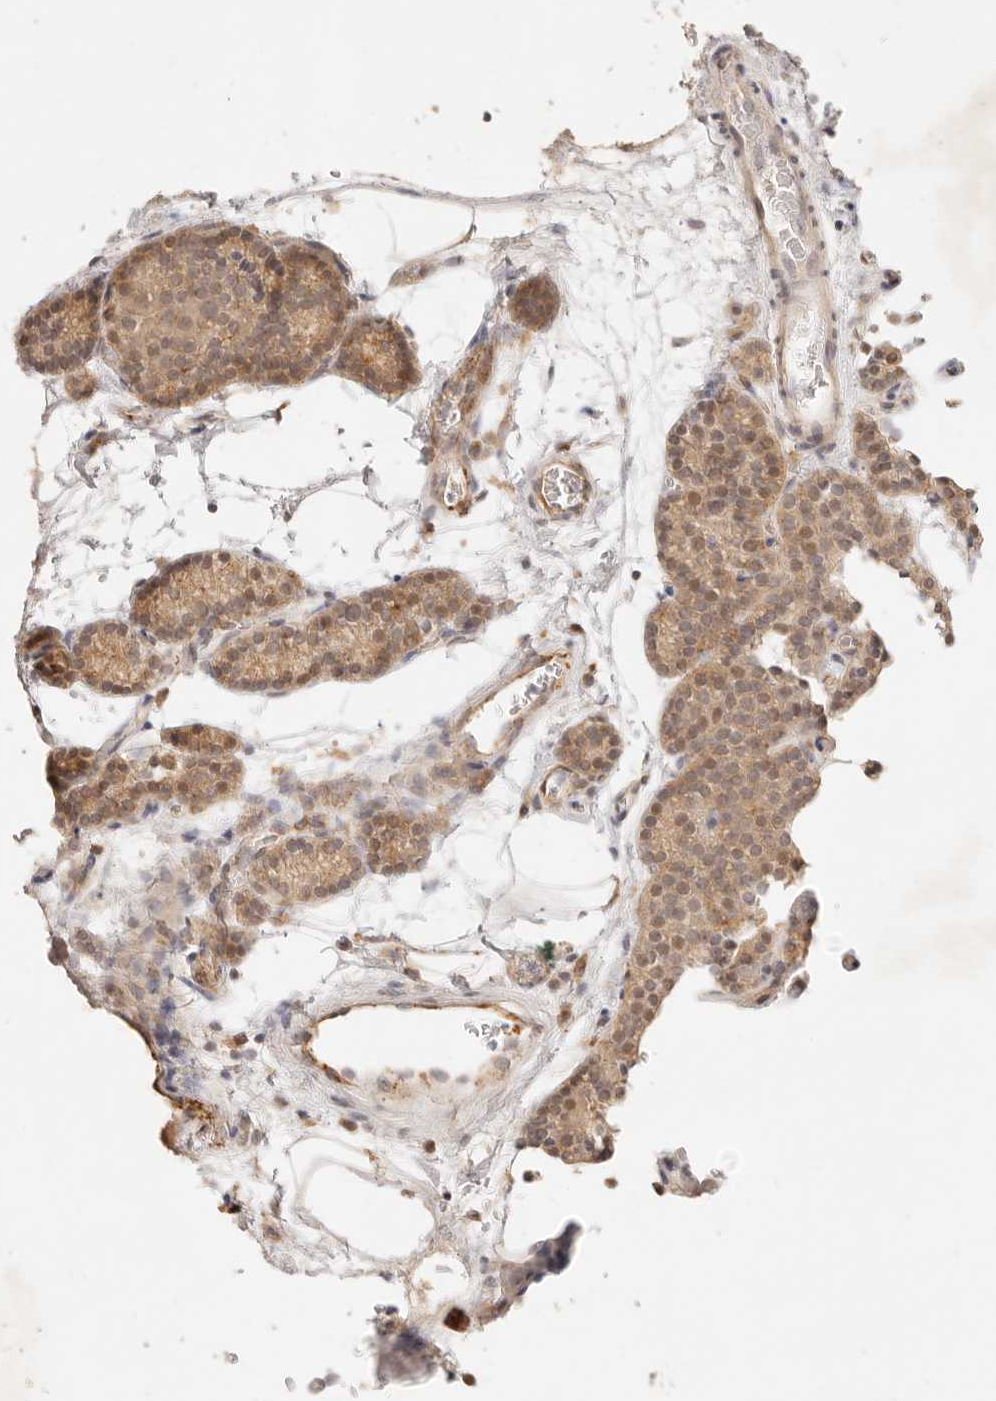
{"staining": {"intensity": "weak", "quantity": ">75%", "location": "cytoplasmic/membranous"}, "tissue": "parathyroid gland", "cell_type": "Glandular cells", "image_type": "normal", "snomed": [{"axis": "morphology", "description": "Normal tissue, NOS"}, {"axis": "topography", "description": "Parathyroid gland"}], "caption": "Benign parathyroid gland was stained to show a protein in brown. There is low levels of weak cytoplasmic/membranous positivity in approximately >75% of glandular cells.", "gene": "GPR156", "patient": {"sex": "female", "age": 64}}